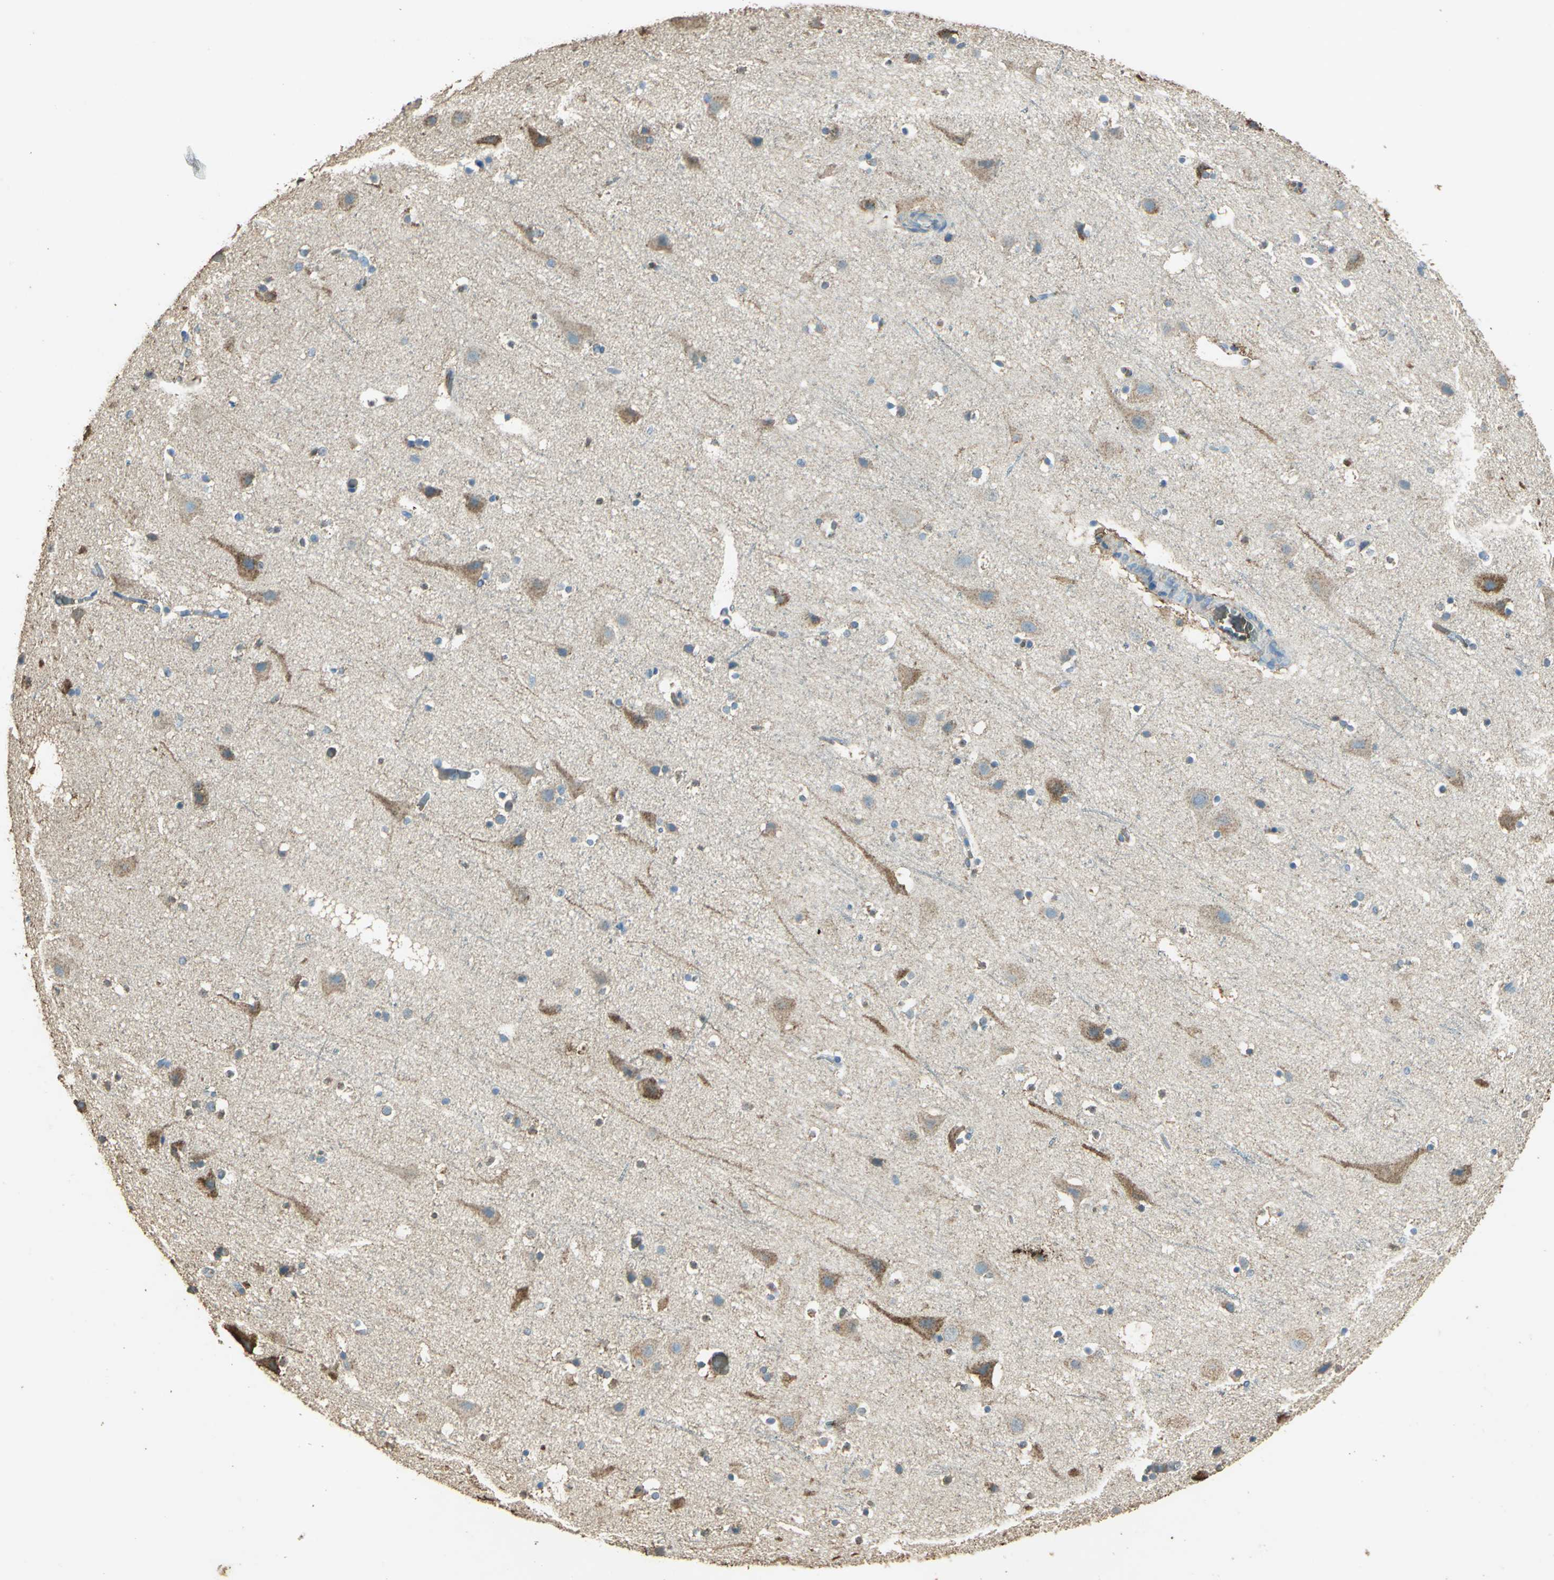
{"staining": {"intensity": "weak", "quantity": ">75%", "location": "cytoplasmic/membranous"}, "tissue": "cerebral cortex", "cell_type": "Endothelial cells", "image_type": "normal", "snomed": [{"axis": "morphology", "description": "Normal tissue, NOS"}, {"axis": "topography", "description": "Cerebral cortex"}], "caption": "This micrograph displays immunohistochemistry staining of normal cerebral cortex, with low weak cytoplasmic/membranous staining in about >75% of endothelial cells.", "gene": "TRAPPC2", "patient": {"sex": "male", "age": 45}}